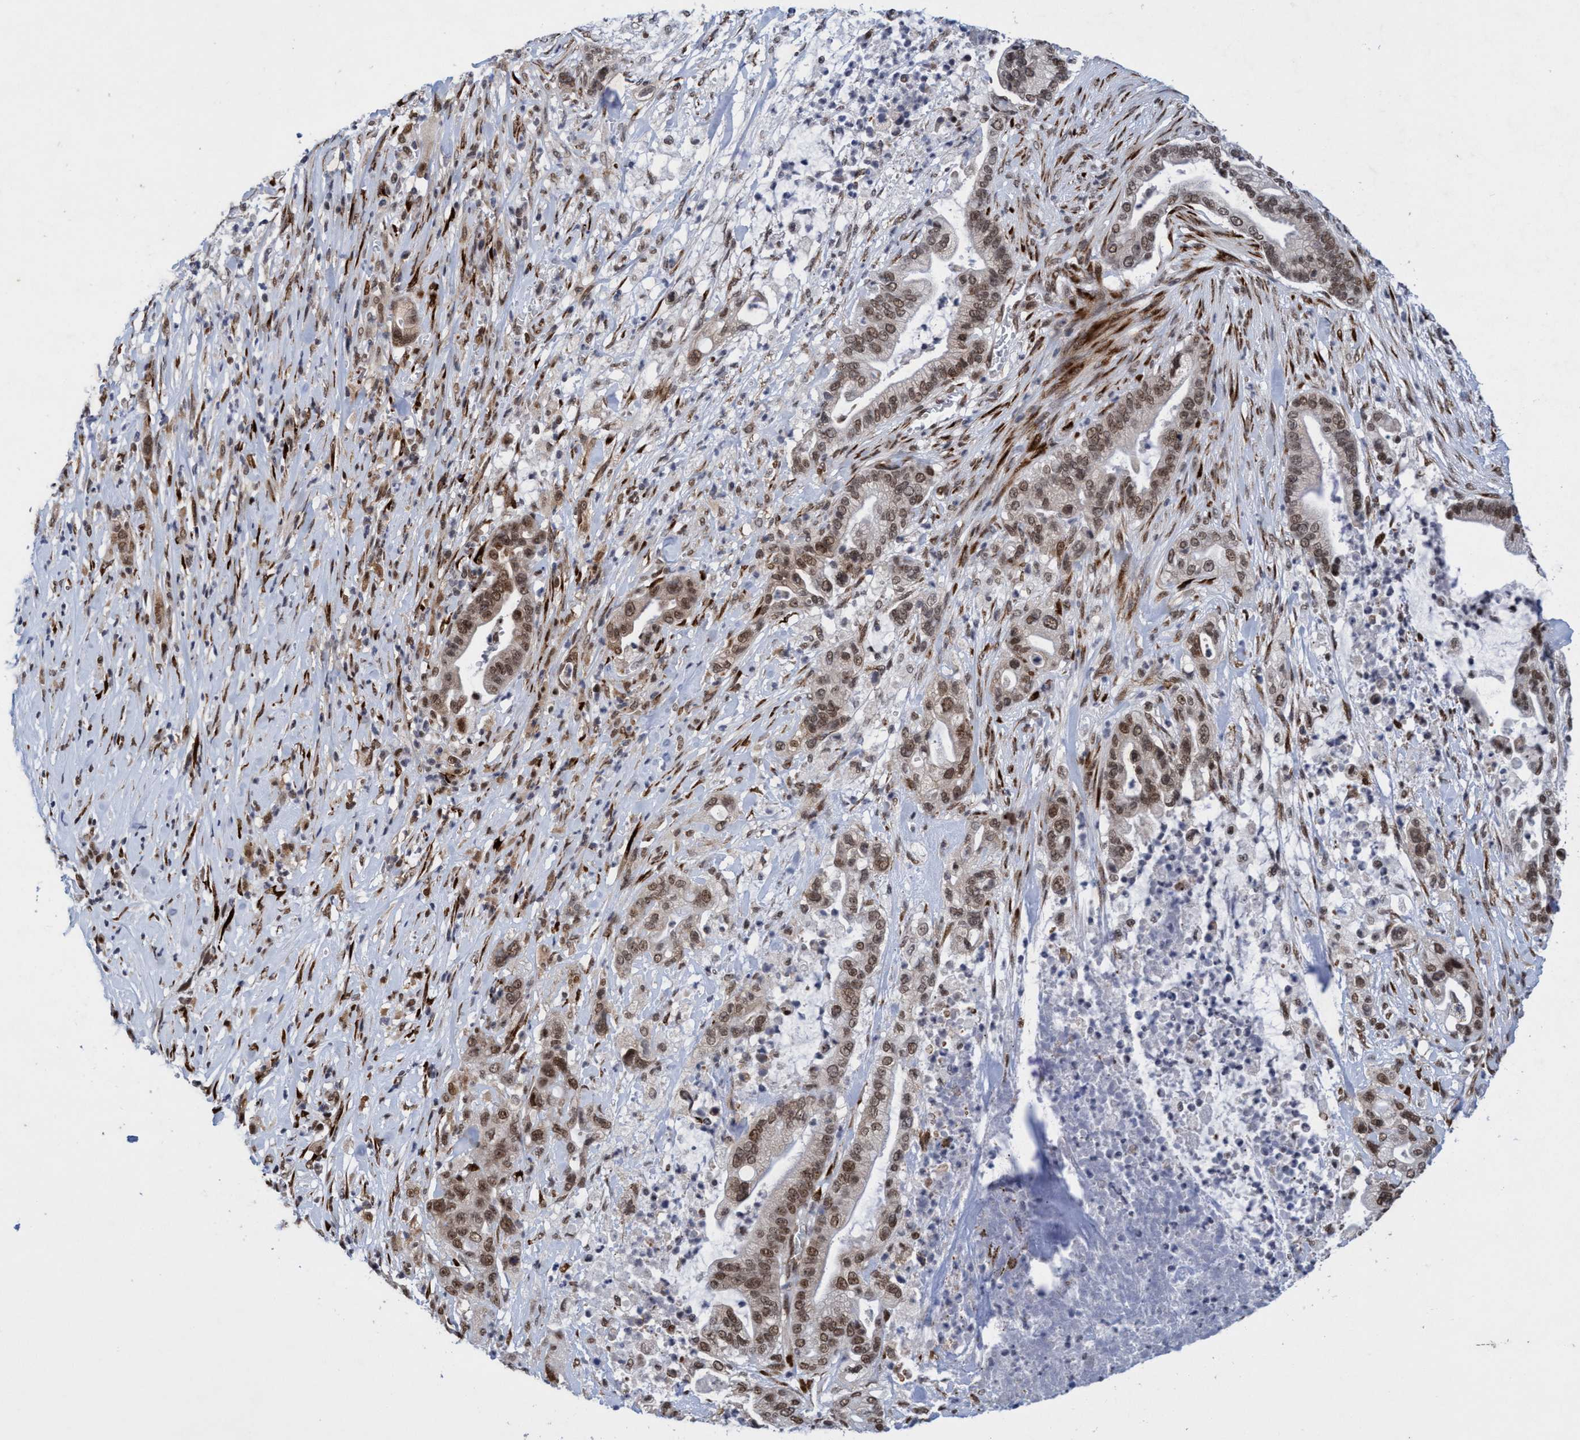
{"staining": {"intensity": "moderate", "quantity": ">75%", "location": "cytoplasmic/membranous,nuclear"}, "tissue": "pancreatic cancer", "cell_type": "Tumor cells", "image_type": "cancer", "snomed": [{"axis": "morphology", "description": "Adenocarcinoma, NOS"}, {"axis": "topography", "description": "Pancreas"}], "caption": "Immunohistochemistry (IHC) of pancreatic cancer (adenocarcinoma) shows medium levels of moderate cytoplasmic/membranous and nuclear positivity in about >75% of tumor cells. (DAB IHC with brightfield microscopy, high magnification).", "gene": "GLT6D1", "patient": {"sex": "male", "age": 69}}